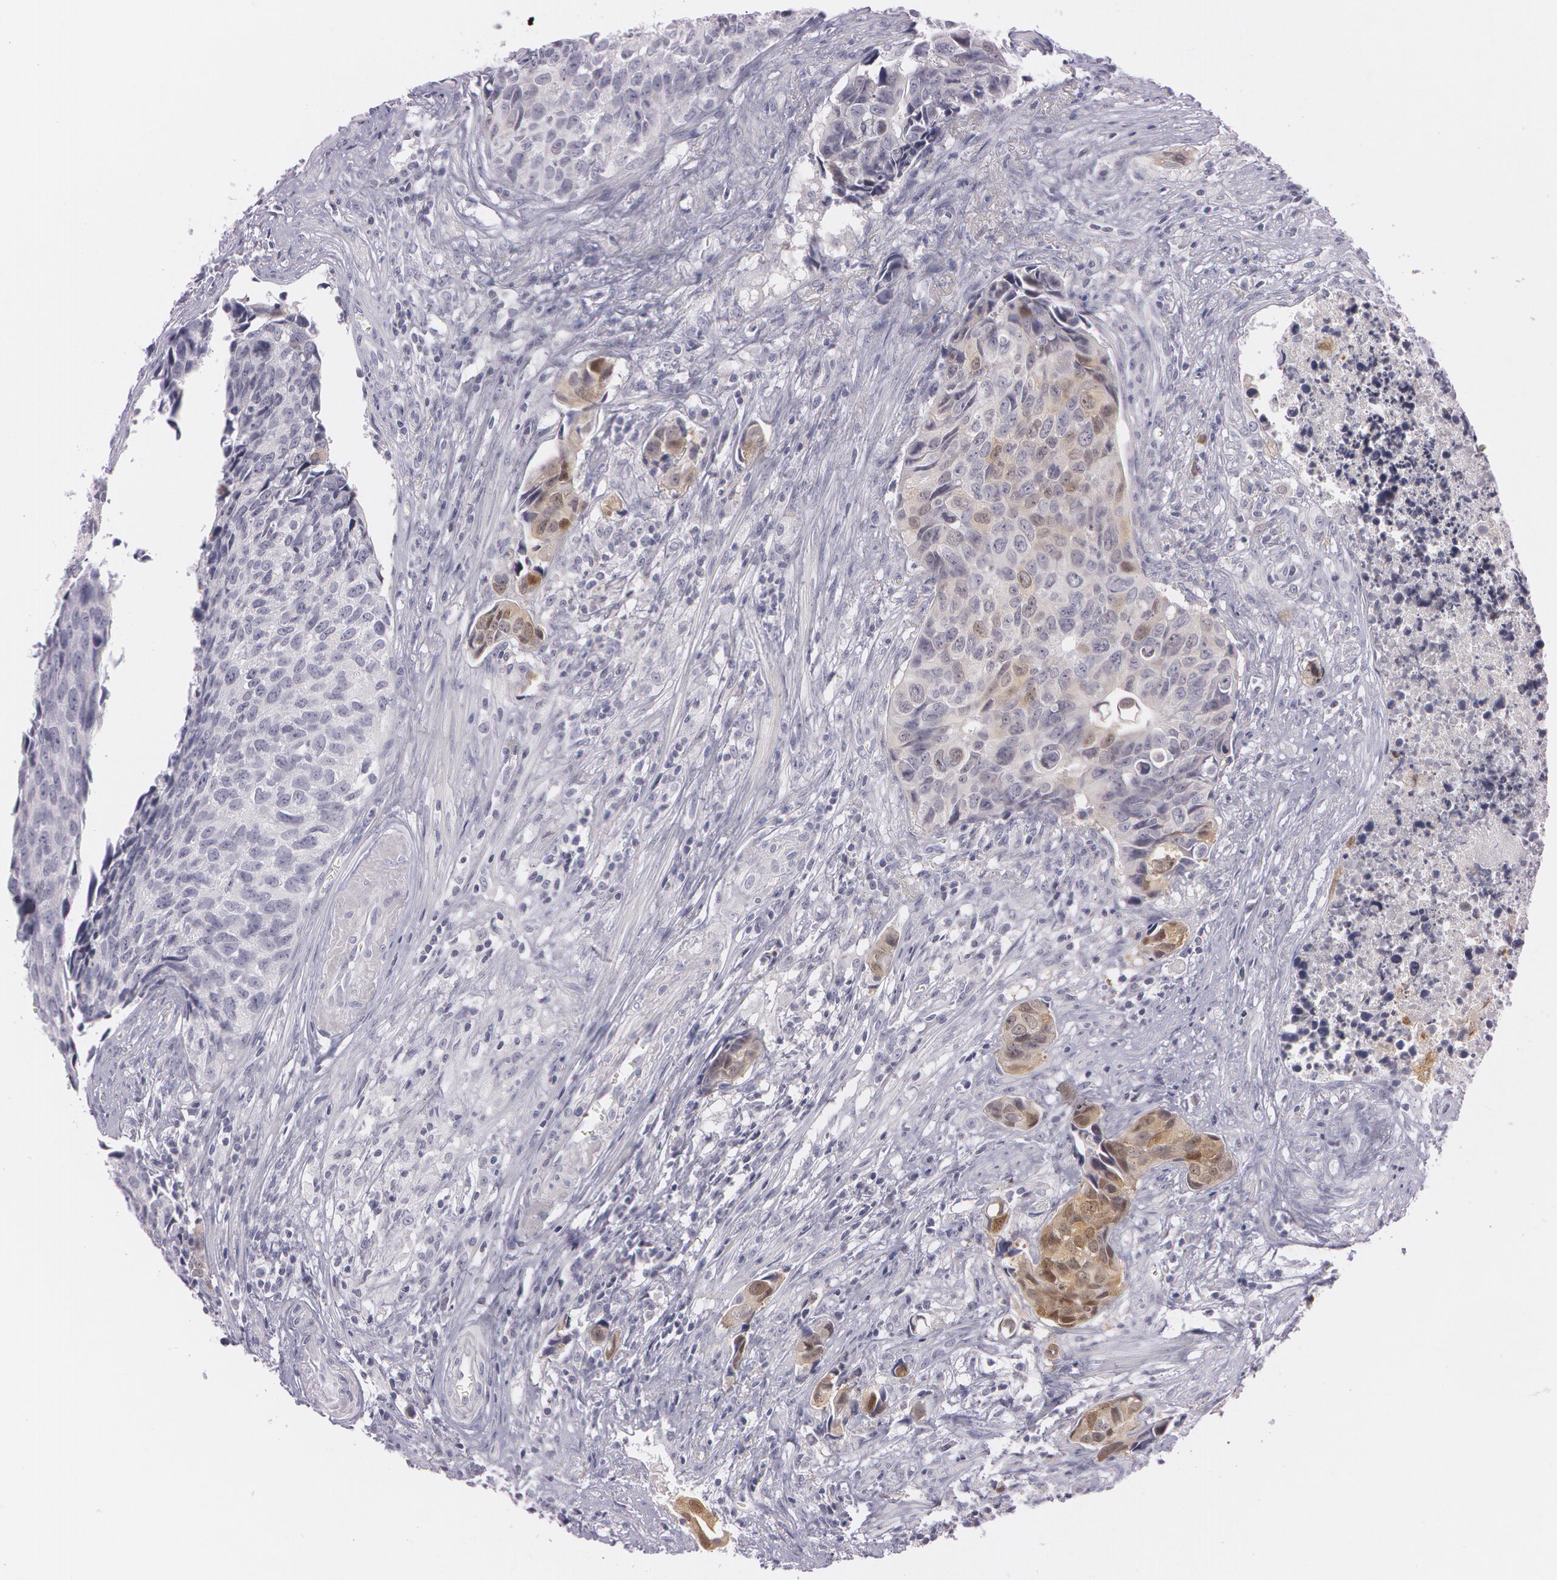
{"staining": {"intensity": "weak", "quantity": "<25%", "location": "nuclear"}, "tissue": "urothelial cancer", "cell_type": "Tumor cells", "image_type": "cancer", "snomed": [{"axis": "morphology", "description": "Urothelial carcinoma, High grade"}, {"axis": "topography", "description": "Urinary bladder"}], "caption": "Tumor cells are negative for protein expression in human high-grade urothelial carcinoma.", "gene": "IL1RN", "patient": {"sex": "male", "age": 81}}